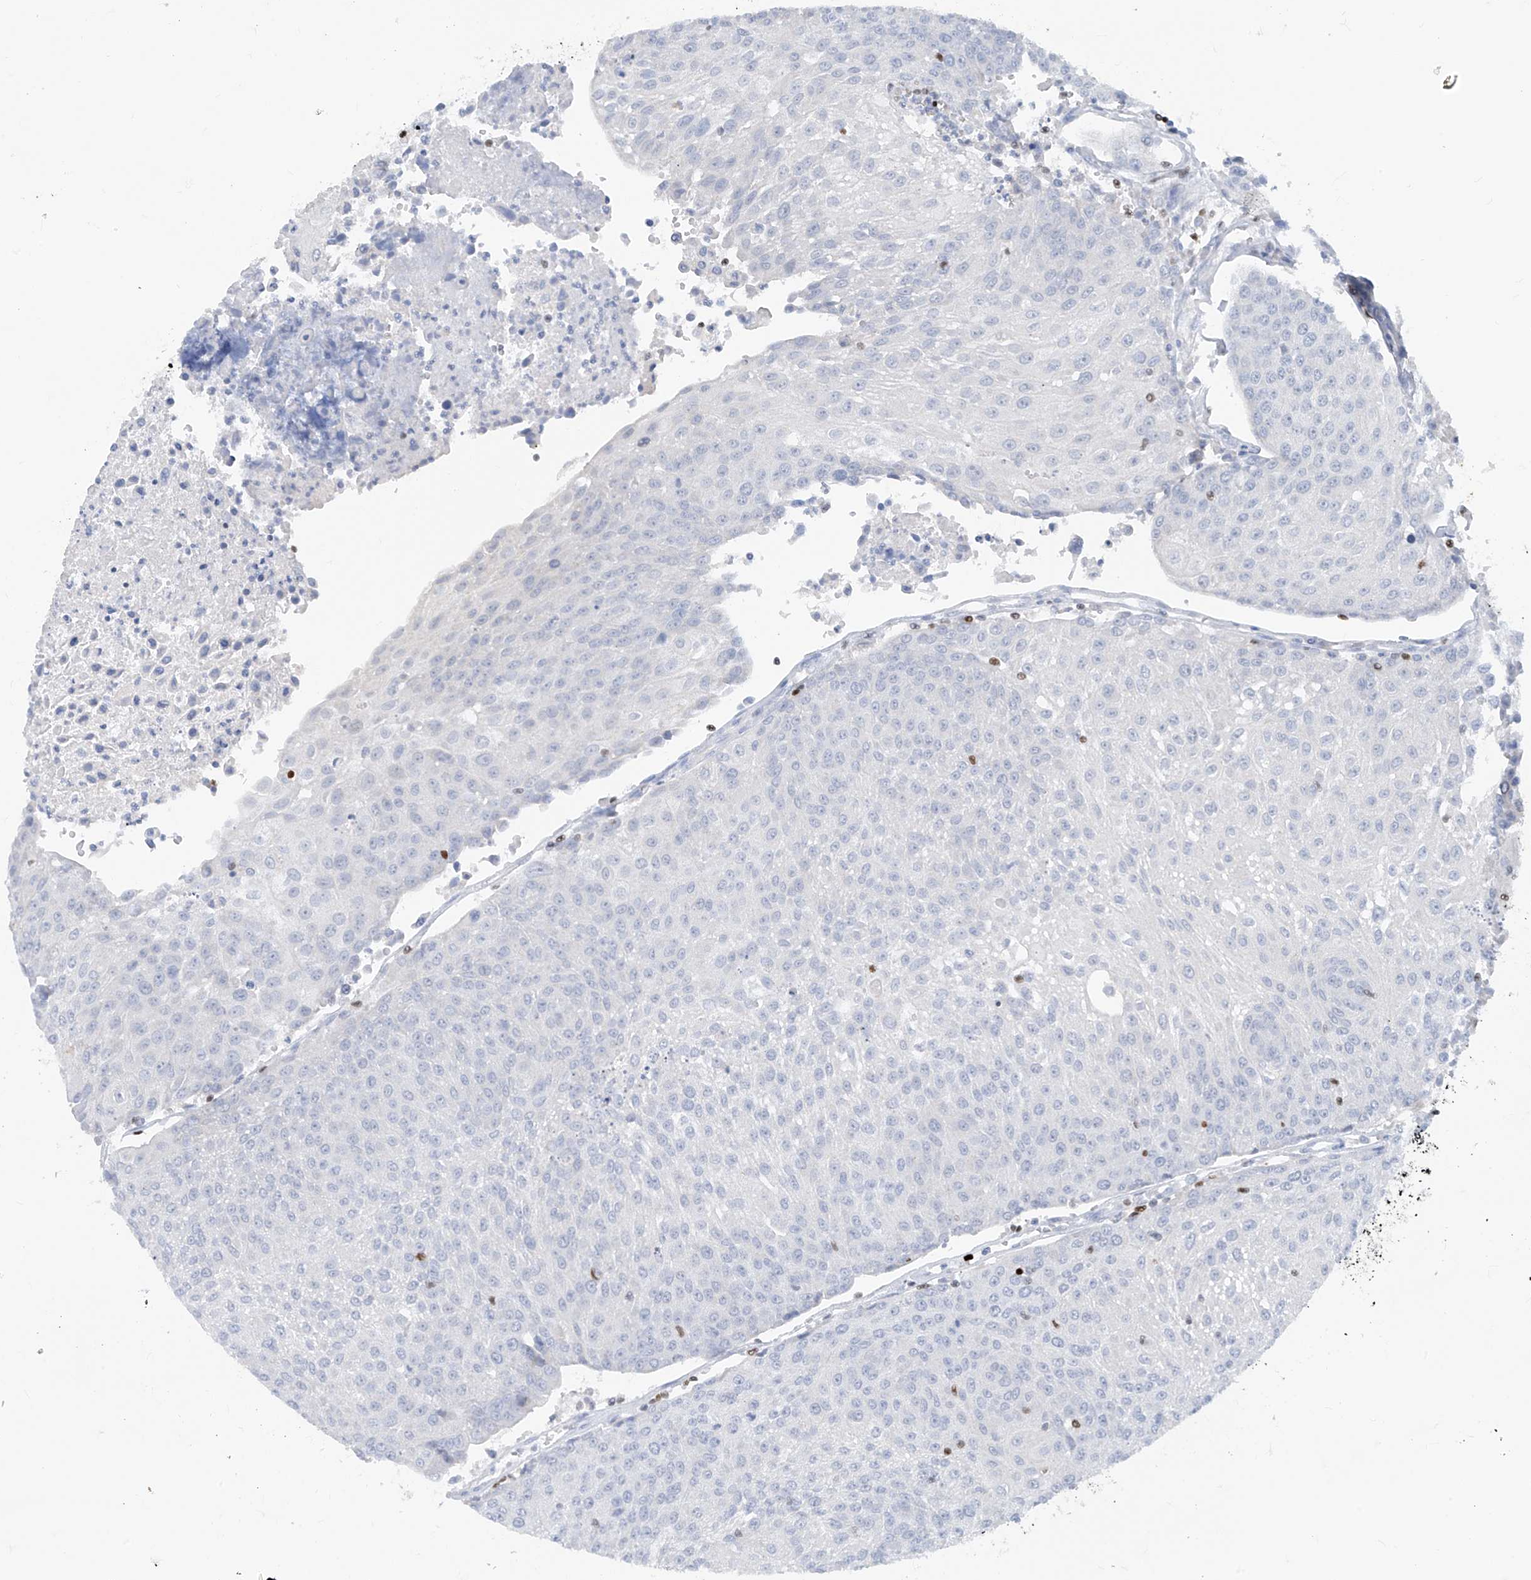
{"staining": {"intensity": "negative", "quantity": "none", "location": "none"}, "tissue": "urothelial cancer", "cell_type": "Tumor cells", "image_type": "cancer", "snomed": [{"axis": "morphology", "description": "Urothelial carcinoma, High grade"}, {"axis": "topography", "description": "Urinary bladder"}], "caption": "Urothelial carcinoma (high-grade) was stained to show a protein in brown. There is no significant positivity in tumor cells.", "gene": "TBX21", "patient": {"sex": "female", "age": 85}}